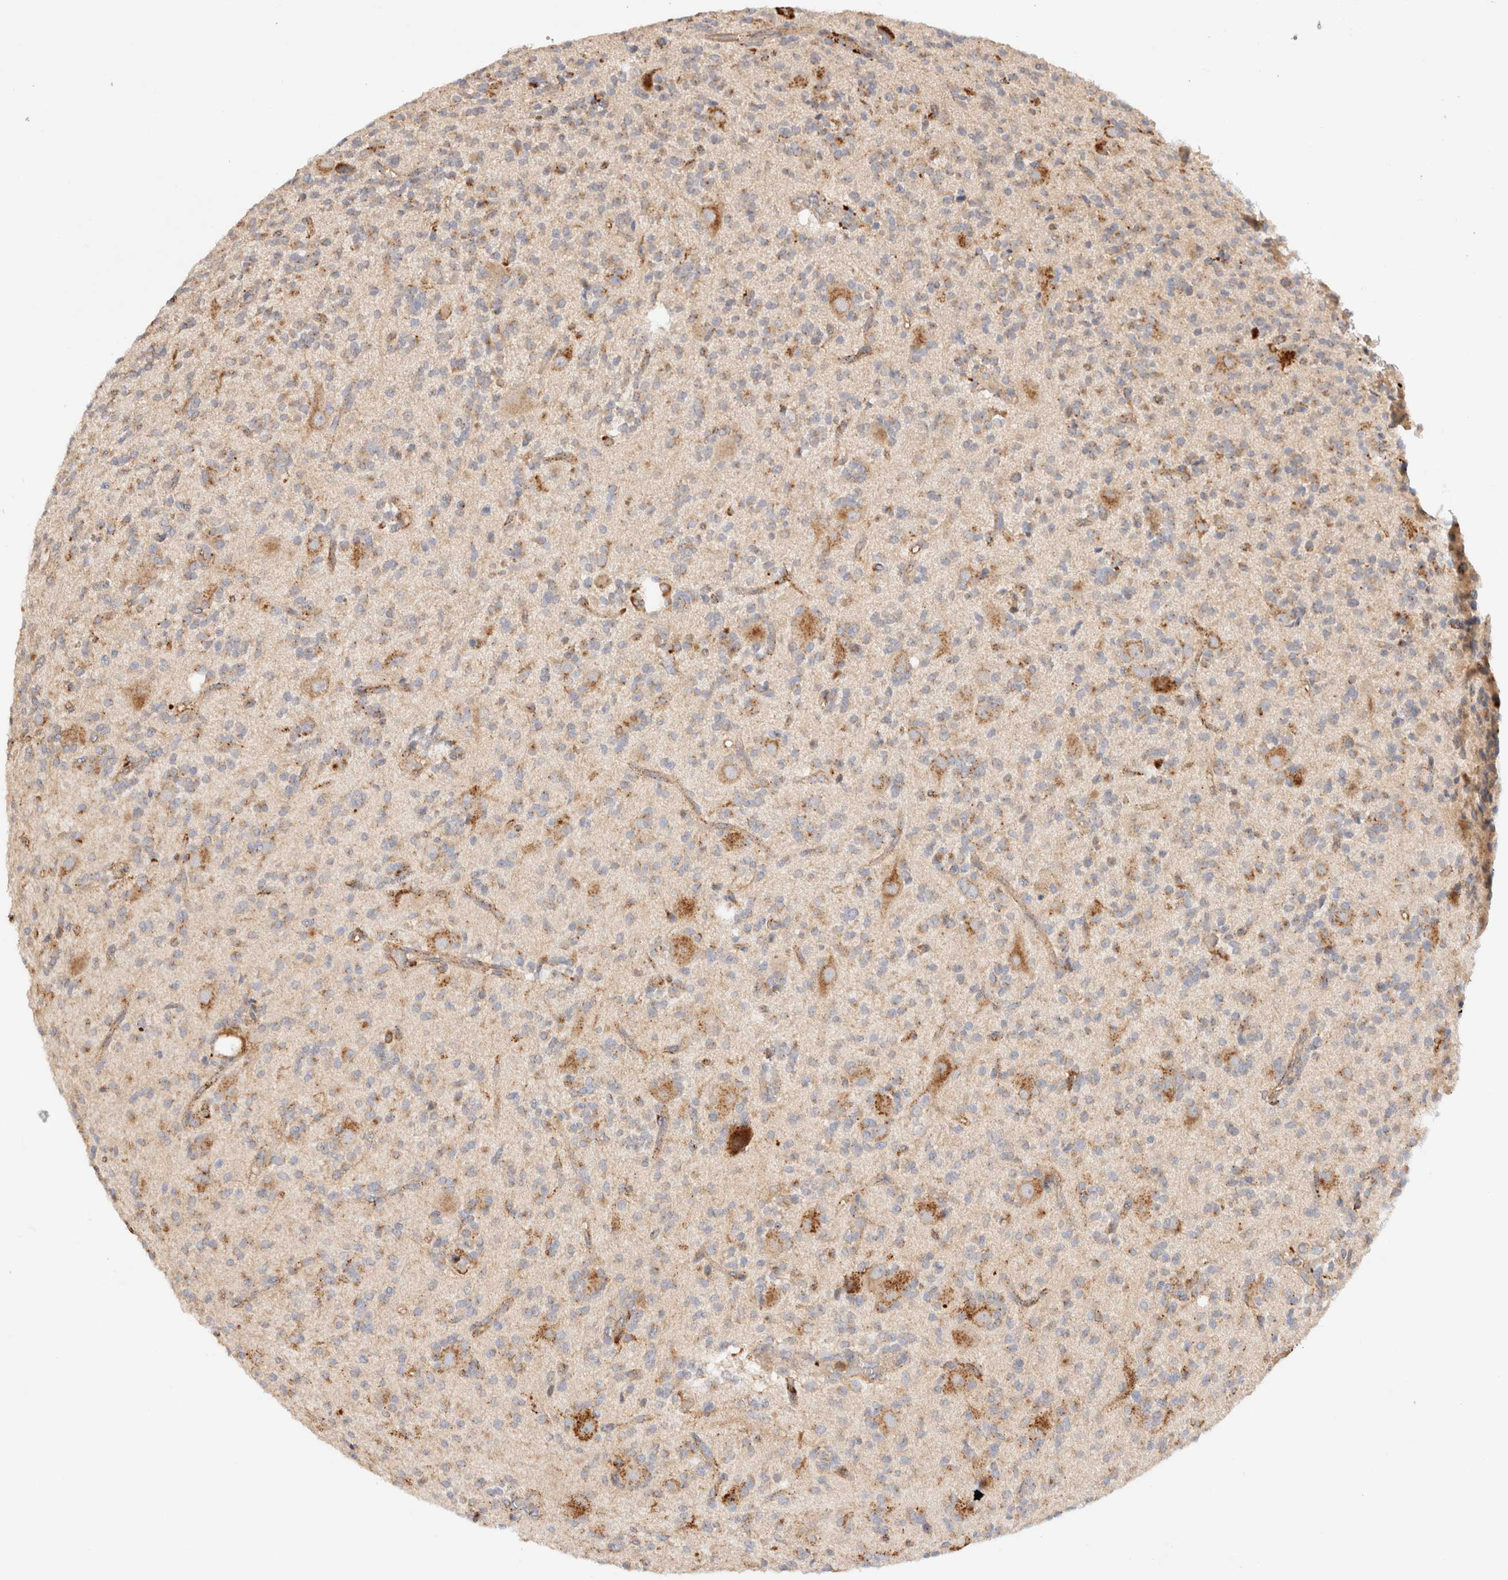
{"staining": {"intensity": "weak", "quantity": "25%-75%", "location": "cytoplasmic/membranous"}, "tissue": "glioma", "cell_type": "Tumor cells", "image_type": "cancer", "snomed": [{"axis": "morphology", "description": "Glioma, malignant, High grade"}, {"axis": "topography", "description": "Brain"}], "caption": "DAB (3,3'-diaminobenzidine) immunohistochemical staining of human malignant glioma (high-grade) exhibits weak cytoplasmic/membranous protein positivity in approximately 25%-75% of tumor cells.", "gene": "RABEPK", "patient": {"sex": "male", "age": 34}}